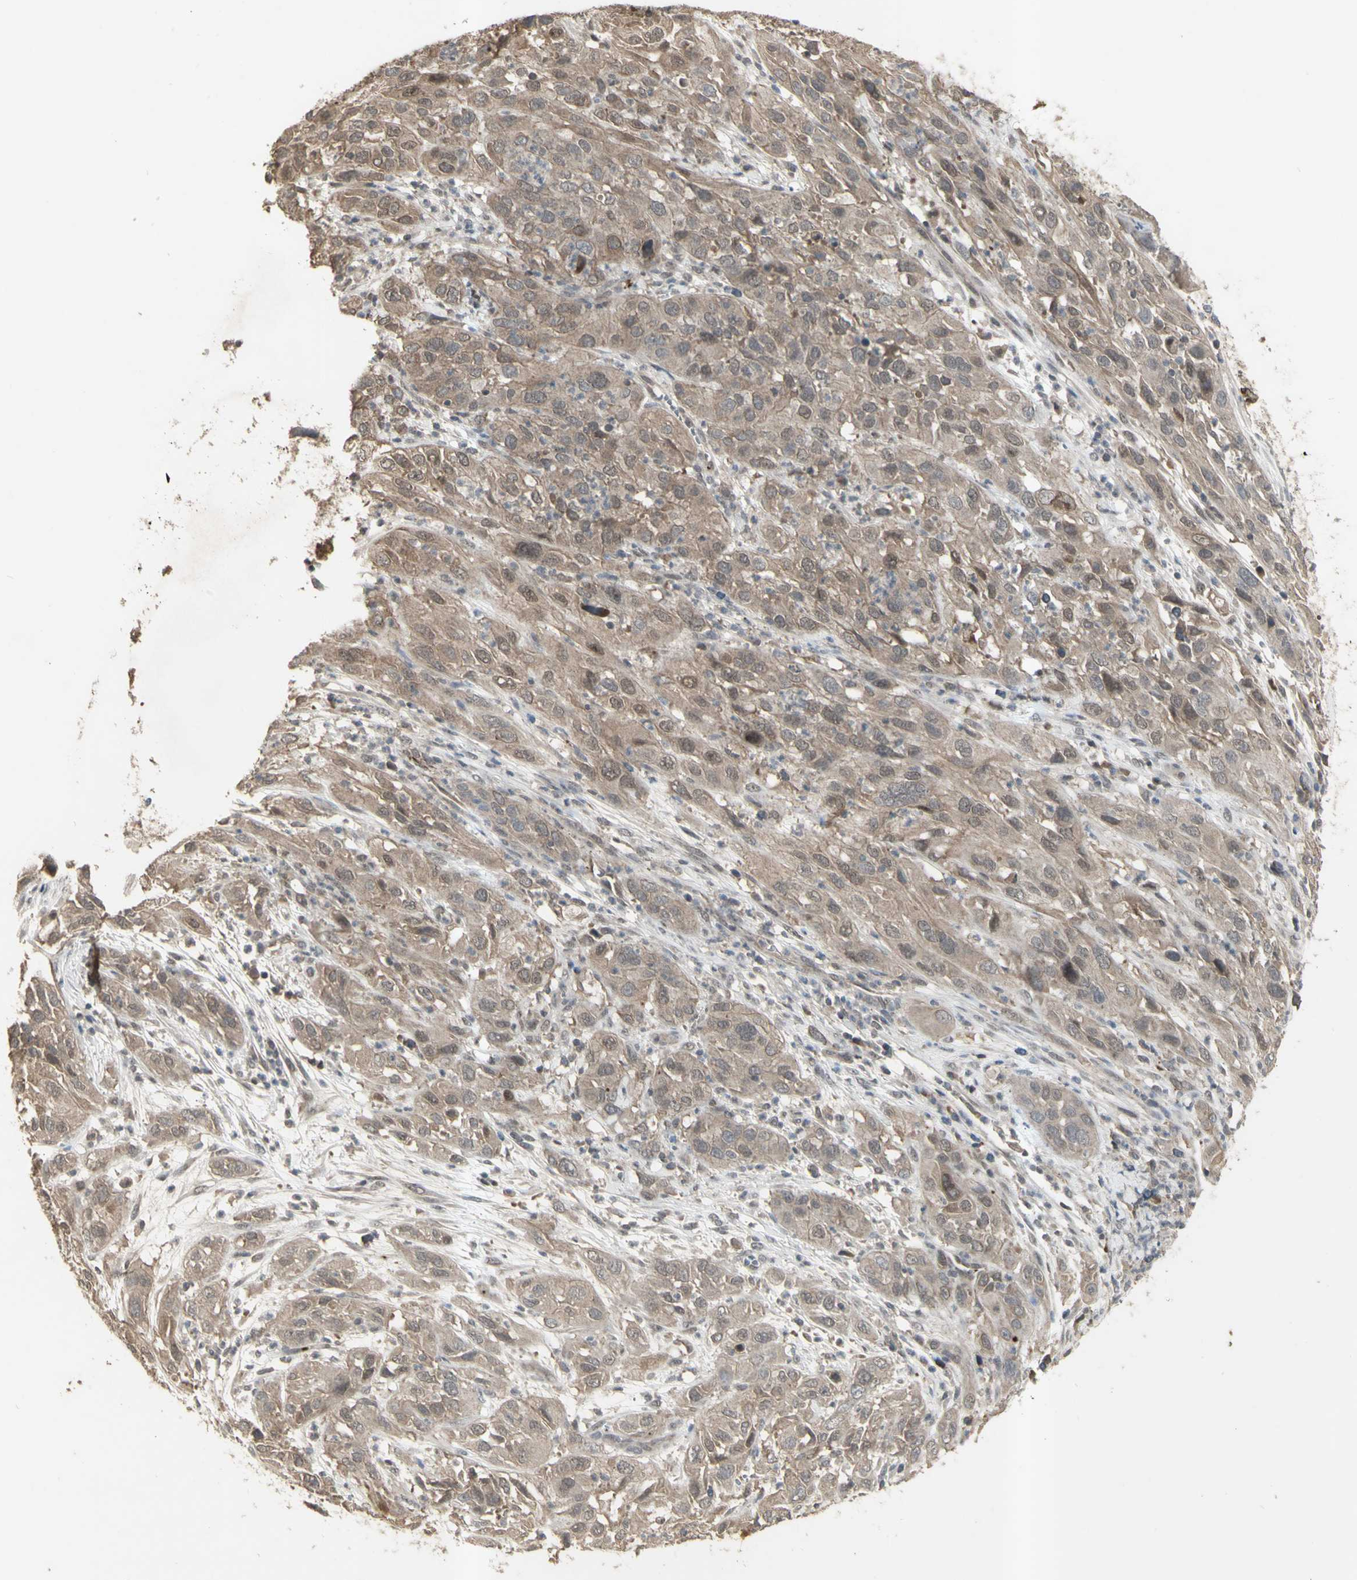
{"staining": {"intensity": "weak", "quantity": ">75%", "location": "cytoplasmic/membranous,nuclear"}, "tissue": "cervical cancer", "cell_type": "Tumor cells", "image_type": "cancer", "snomed": [{"axis": "morphology", "description": "Squamous cell carcinoma, NOS"}, {"axis": "topography", "description": "Cervix"}], "caption": "Brown immunohistochemical staining in human cervical cancer shows weak cytoplasmic/membranous and nuclear expression in approximately >75% of tumor cells. The staining was performed using DAB (3,3'-diaminobenzidine) to visualize the protein expression in brown, while the nuclei were stained in blue with hematoxylin (Magnification: 20x).", "gene": "ALOX12", "patient": {"sex": "female", "age": 32}}